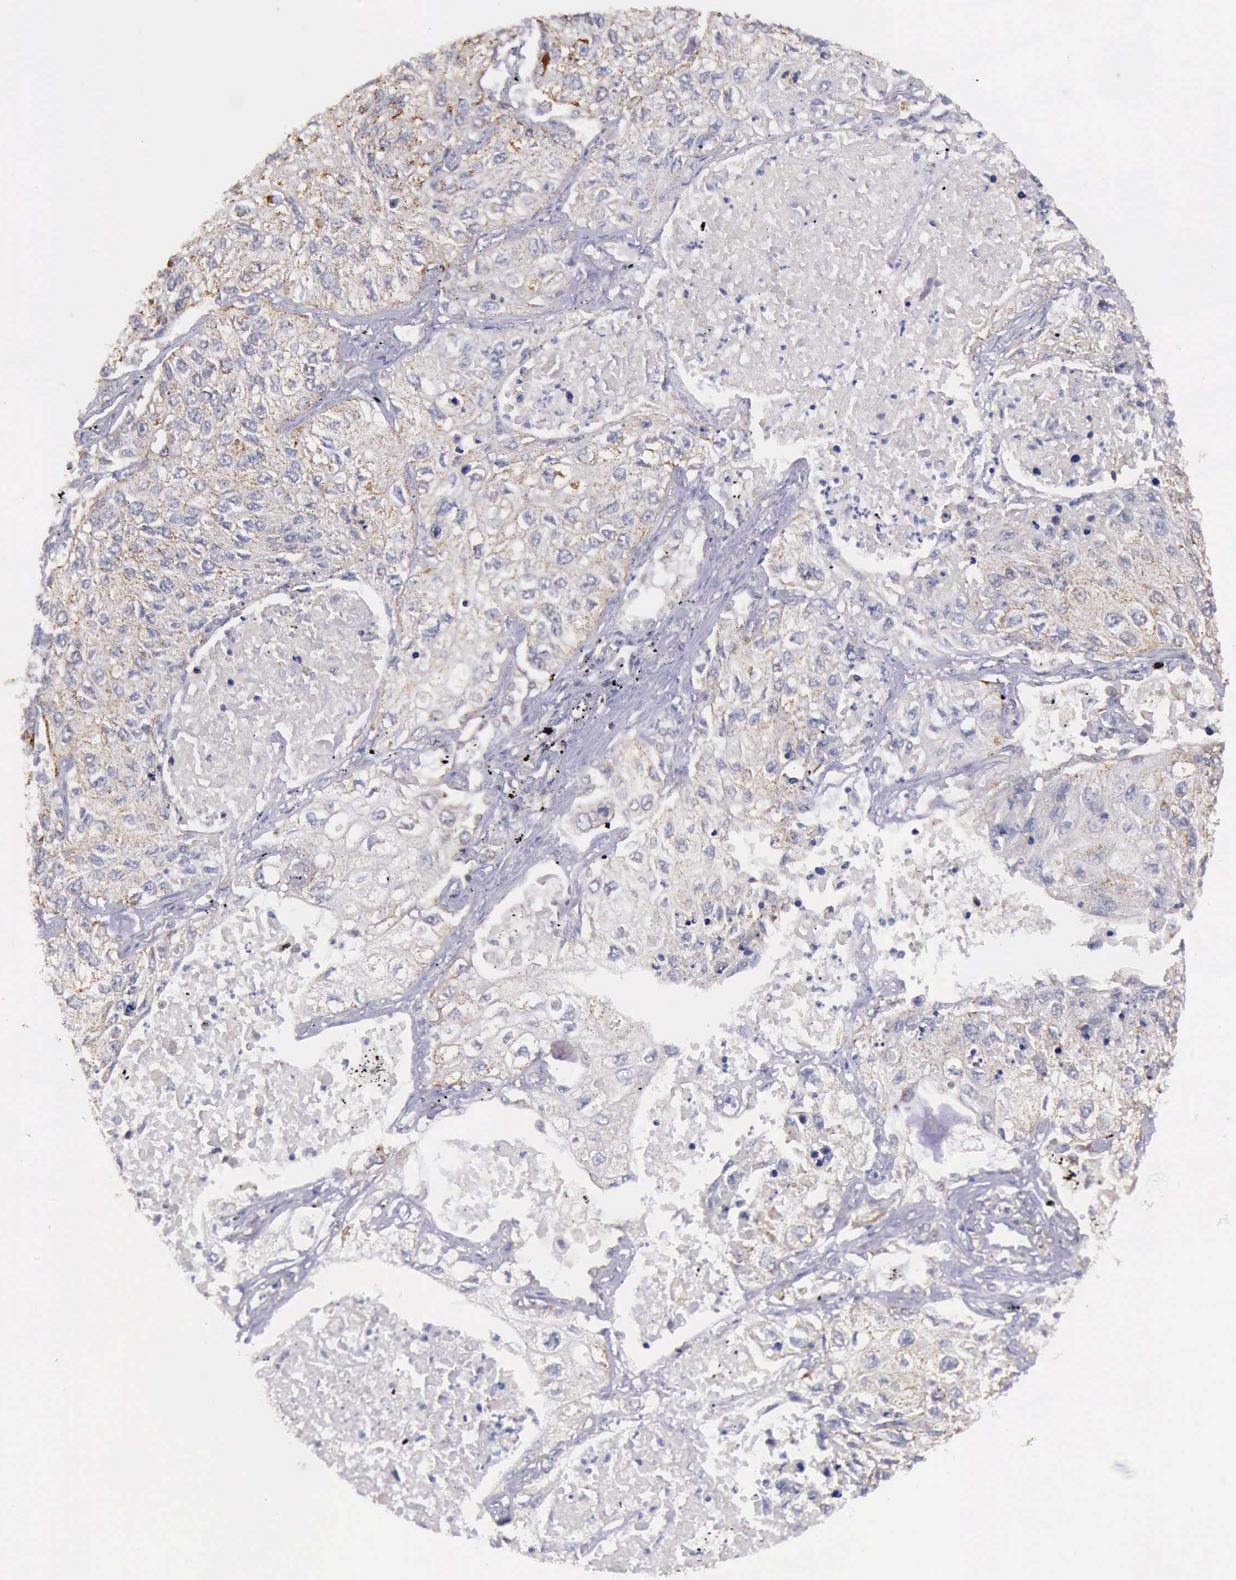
{"staining": {"intensity": "moderate", "quantity": ">75%", "location": "cytoplasmic/membranous"}, "tissue": "lung cancer", "cell_type": "Tumor cells", "image_type": "cancer", "snomed": [{"axis": "morphology", "description": "Squamous cell carcinoma, NOS"}, {"axis": "topography", "description": "Lung"}], "caption": "Human lung cancer (squamous cell carcinoma) stained for a protein (brown) shows moderate cytoplasmic/membranous positive staining in approximately >75% of tumor cells.", "gene": "TXN2", "patient": {"sex": "male", "age": 75}}